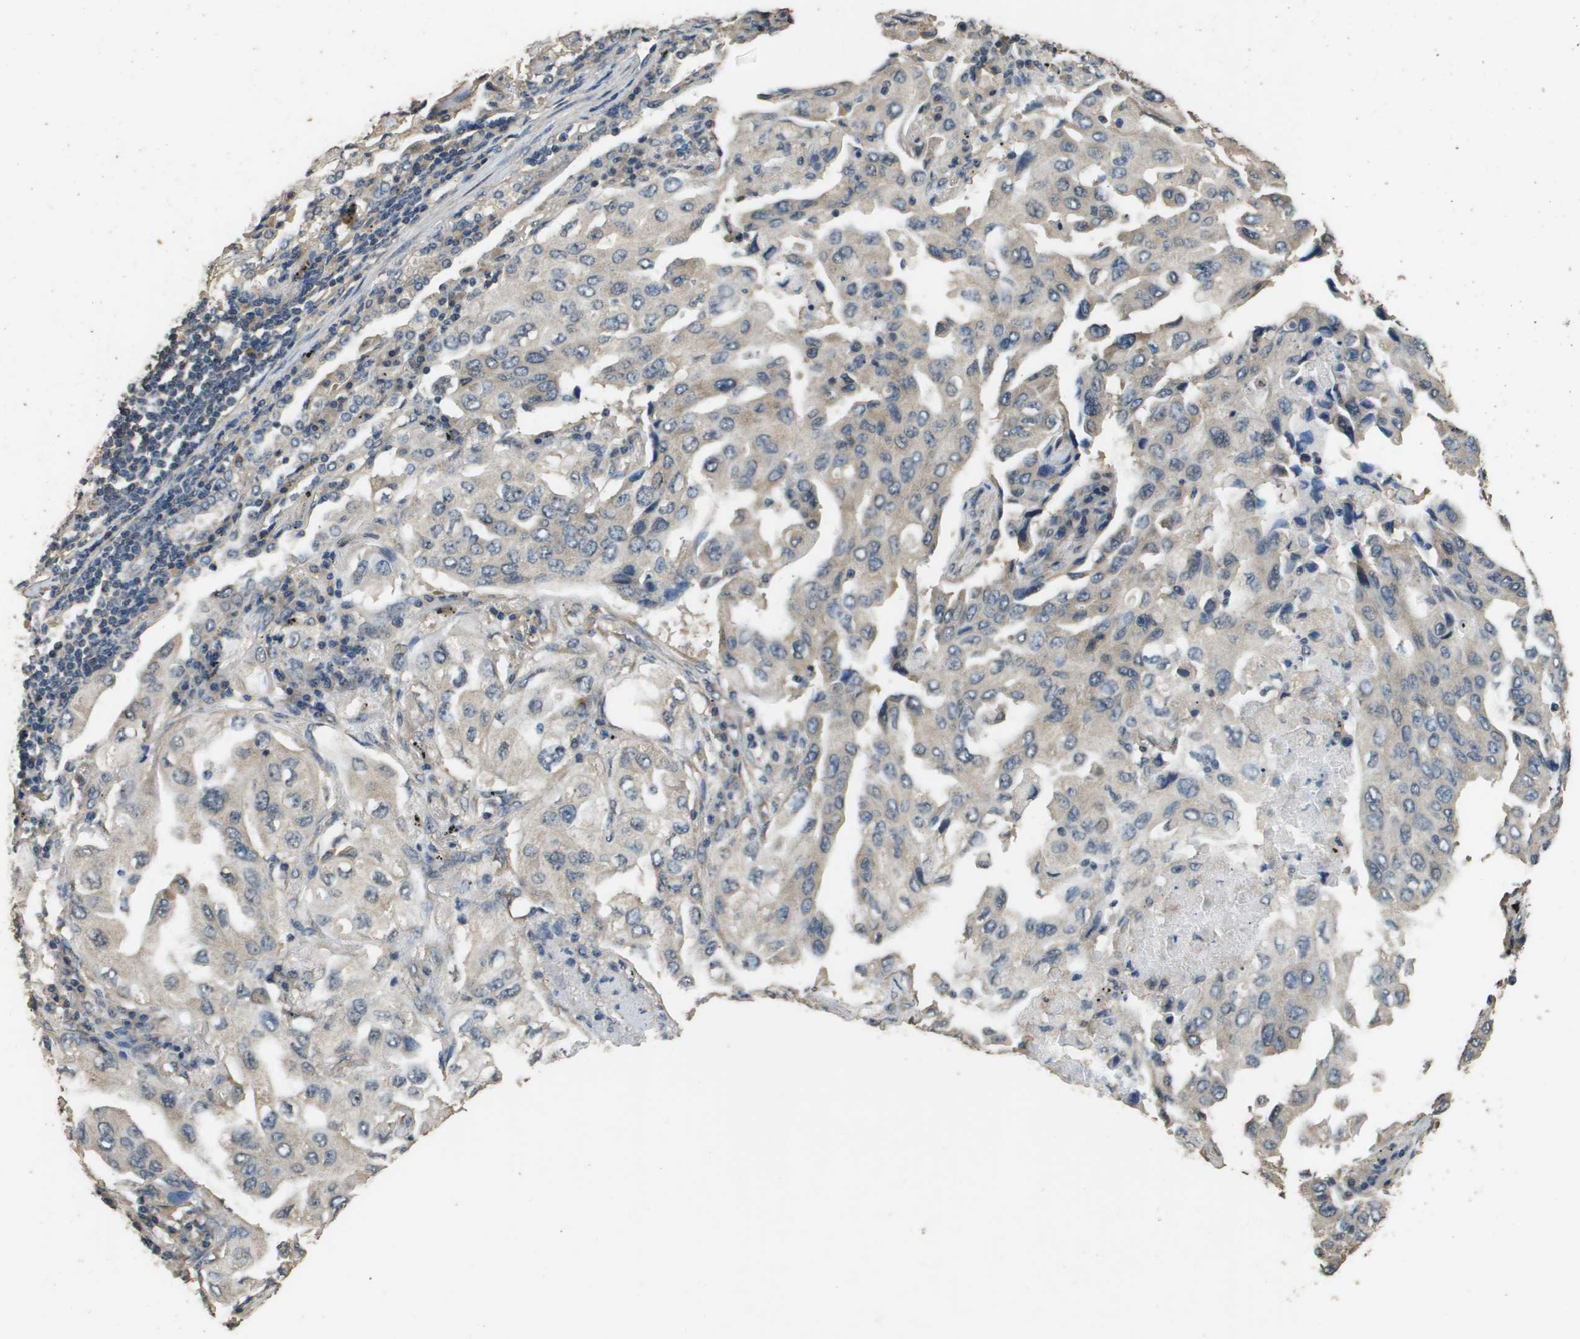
{"staining": {"intensity": "moderate", "quantity": "25%-75%", "location": "cytoplasmic/membranous"}, "tissue": "lung cancer", "cell_type": "Tumor cells", "image_type": "cancer", "snomed": [{"axis": "morphology", "description": "Adenocarcinoma, NOS"}, {"axis": "topography", "description": "Lung"}], "caption": "Lung cancer stained with immunohistochemistry displays moderate cytoplasmic/membranous positivity in approximately 25%-75% of tumor cells.", "gene": "RAB6B", "patient": {"sex": "female", "age": 65}}